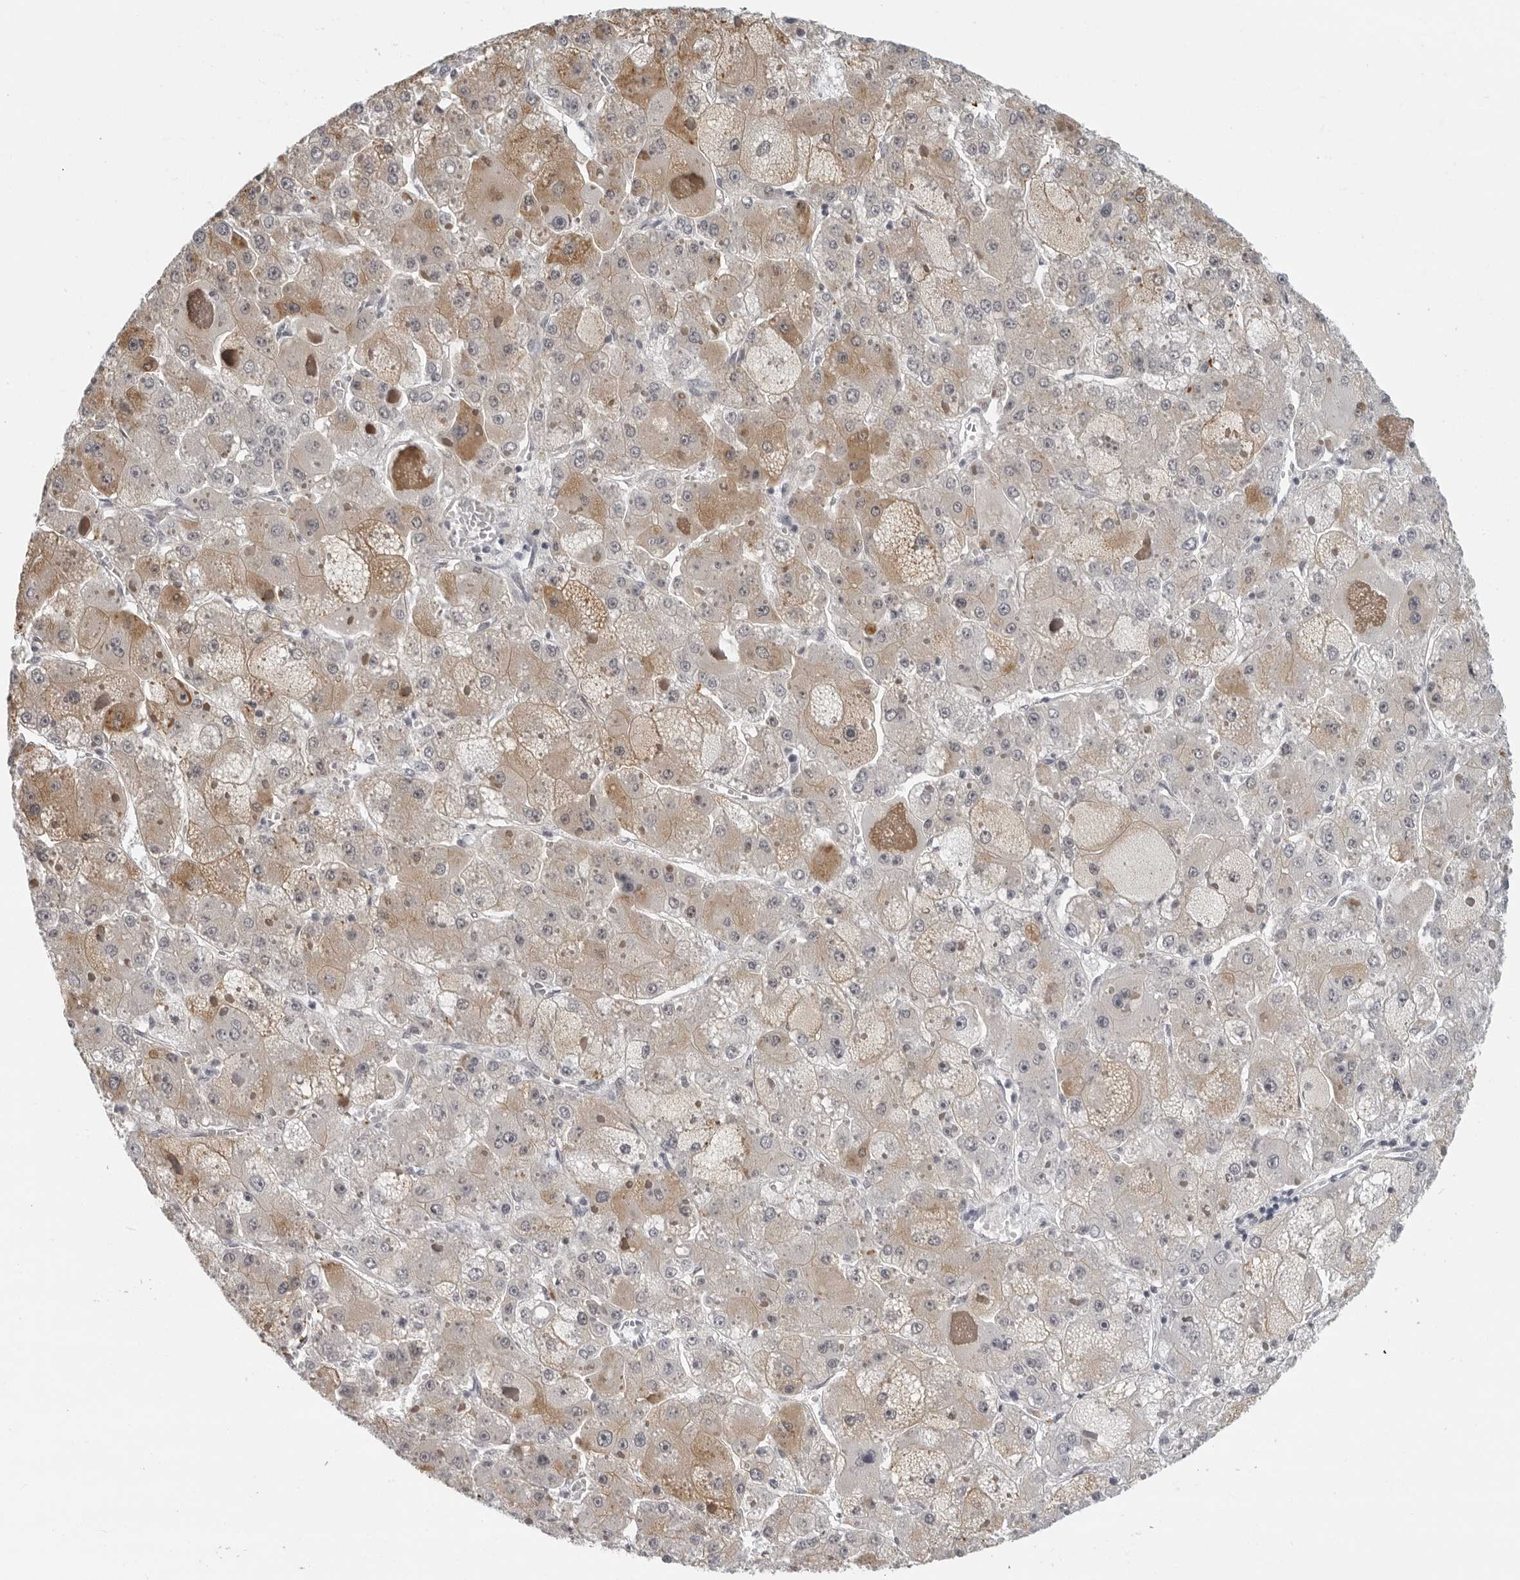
{"staining": {"intensity": "weak", "quantity": ">75%", "location": "cytoplasmic/membranous"}, "tissue": "liver cancer", "cell_type": "Tumor cells", "image_type": "cancer", "snomed": [{"axis": "morphology", "description": "Carcinoma, Hepatocellular, NOS"}, {"axis": "topography", "description": "Liver"}], "caption": "Human hepatocellular carcinoma (liver) stained with a protein marker shows weak staining in tumor cells.", "gene": "OPLAH", "patient": {"sex": "female", "age": 73}}